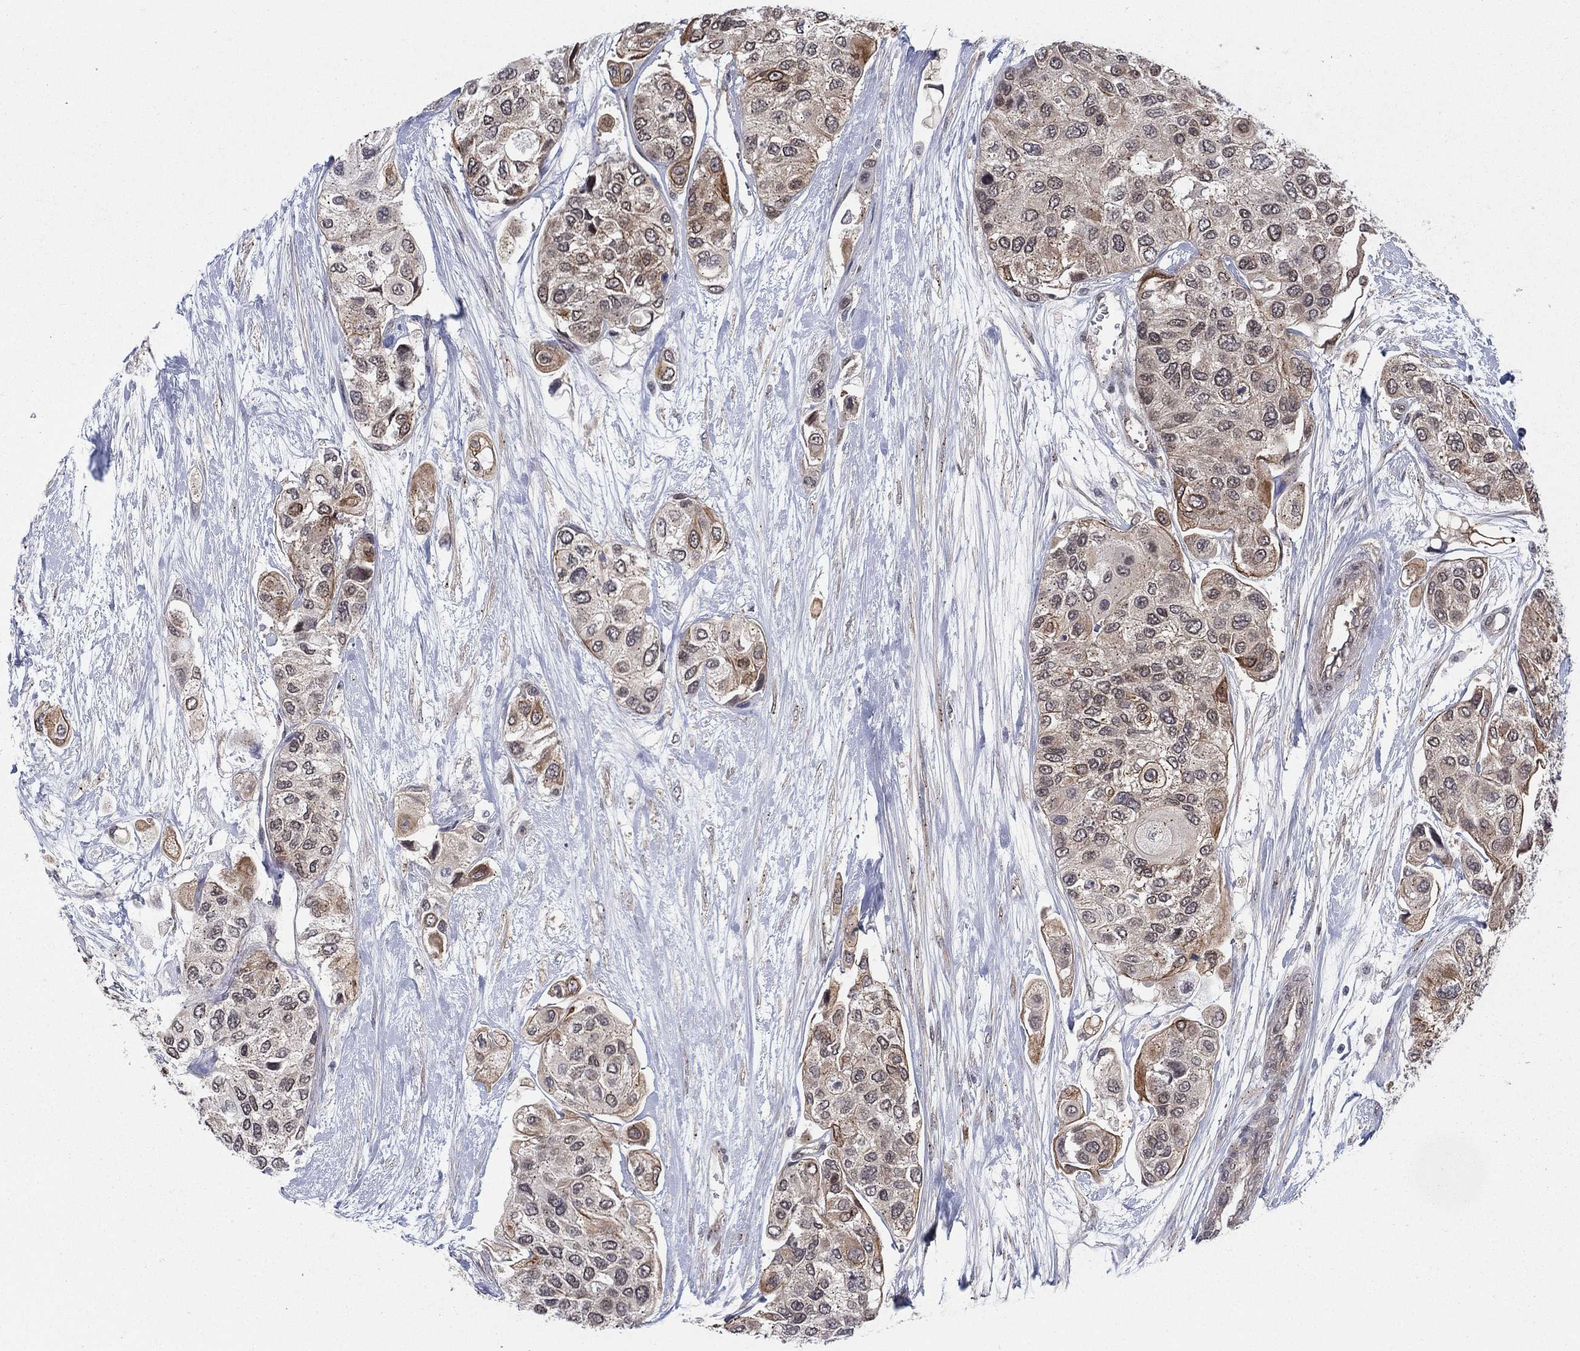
{"staining": {"intensity": "strong", "quantity": "<25%", "location": "cytoplasmic/membranous,nuclear"}, "tissue": "urothelial cancer", "cell_type": "Tumor cells", "image_type": "cancer", "snomed": [{"axis": "morphology", "description": "Urothelial carcinoma, High grade"}, {"axis": "topography", "description": "Urinary bladder"}], "caption": "Human high-grade urothelial carcinoma stained for a protein (brown) displays strong cytoplasmic/membranous and nuclear positive staining in approximately <25% of tumor cells.", "gene": "SH3RF1", "patient": {"sex": "male", "age": 77}}